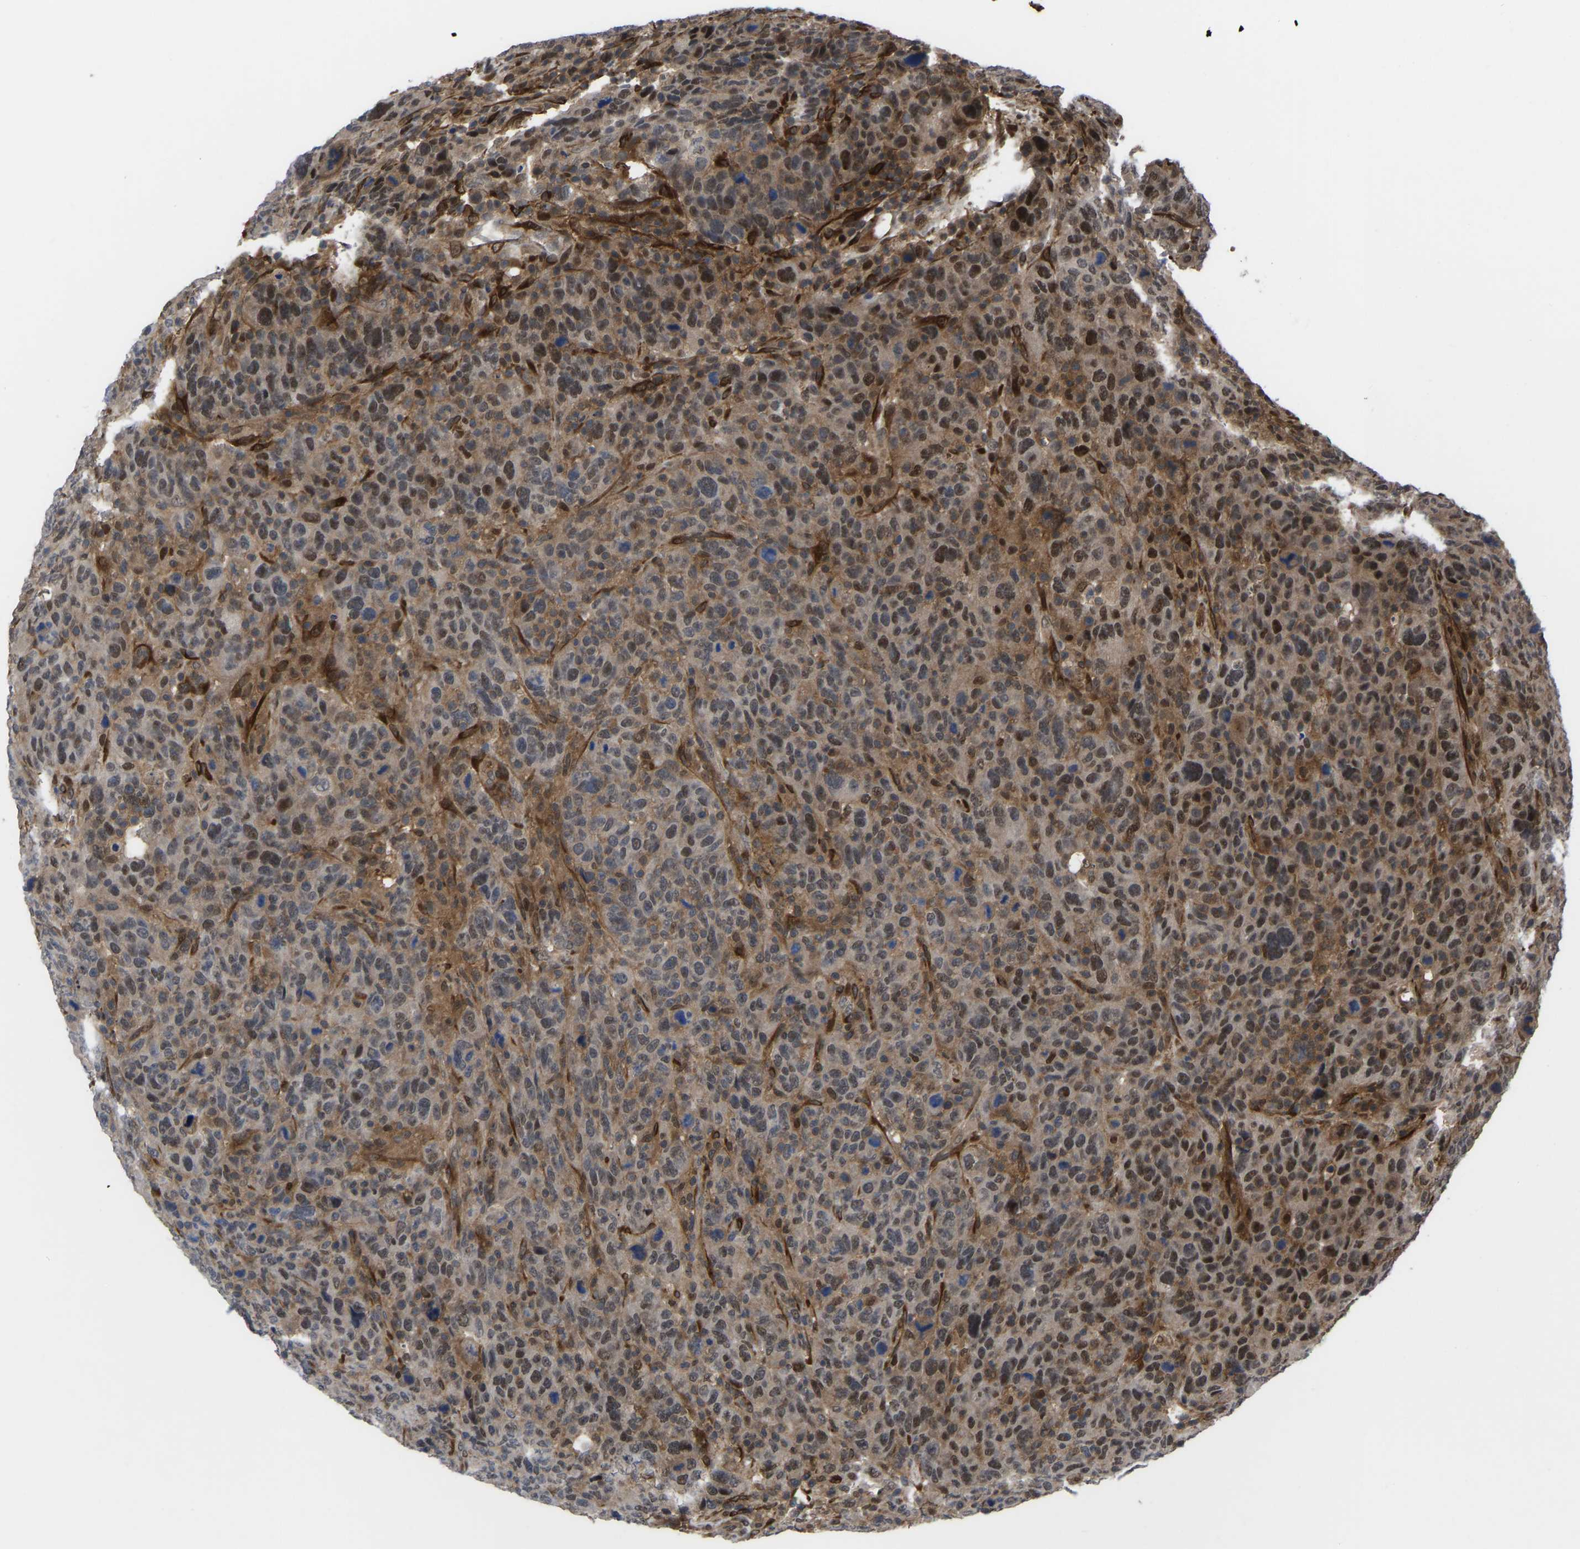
{"staining": {"intensity": "moderate", "quantity": "25%-75%", "location": "cytoplasmic/membranous,nuclear"}, "tissue": "breast cancer", "cell_type": "Tumor cells", "image_type": "cancer", "snomed": [{"axis": "morphology", "description": "Duct carcinoma"}, {"axis": "topography", "description": "Breast"}], "caption": "A brown stain labels moderate cytoplasmic/membranous and nuclear positivity of a protein in intraductal carcinoma (breast) tumor cells.", "gene": "CYP7B1", "patient": {"sex": "female", "age": 37}}